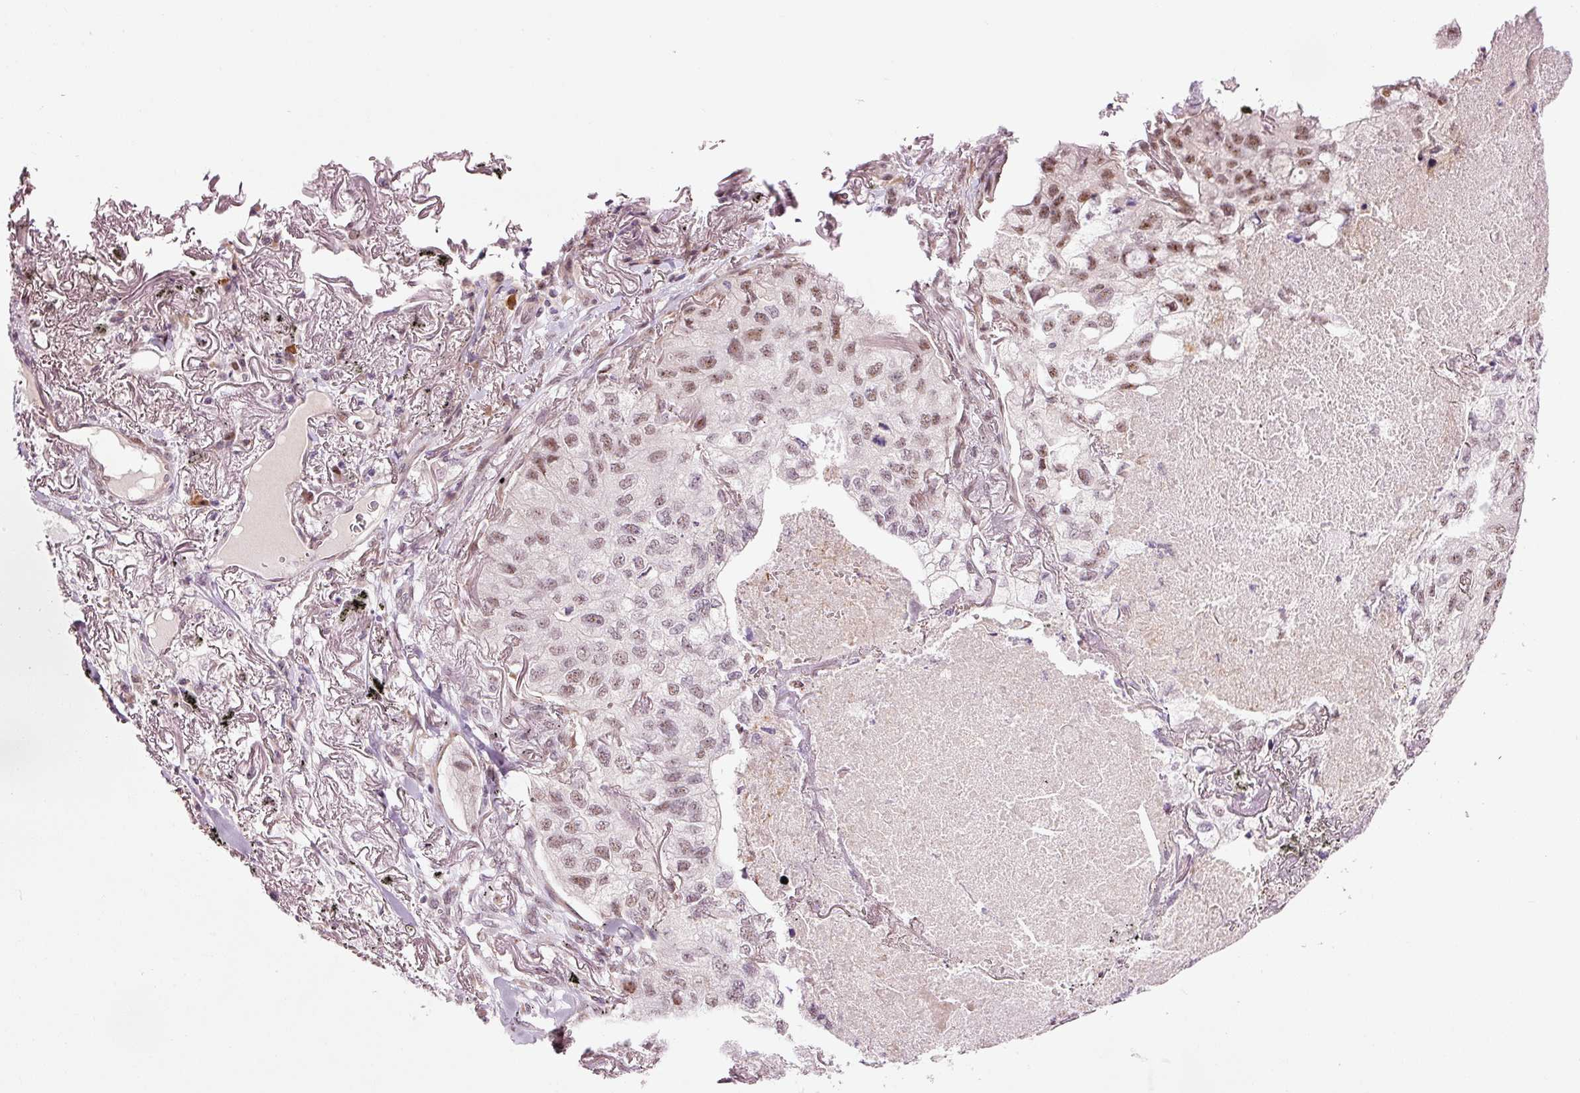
{"staining": {"intensity": "weak", "quantity": ">75%", "location": "nuclear"}, "tissue": "lung cancer", "cell_type": "Tumor cells", "image_type": "cancer", "snomed": [{"axis": "morphology", "description": "Adenocarcinoma, NOS"}, {"axis": "topography", "description": "Lung"}], "caption": "An immunohistochemistry (IHC) image of tumor tissue is shown. Protein staining in brown shows weak nuclear positivity in lung cancer within tumor cells.", "gene": "ANKRD20A1", "patient": {"sex": "male", "age": 65}}